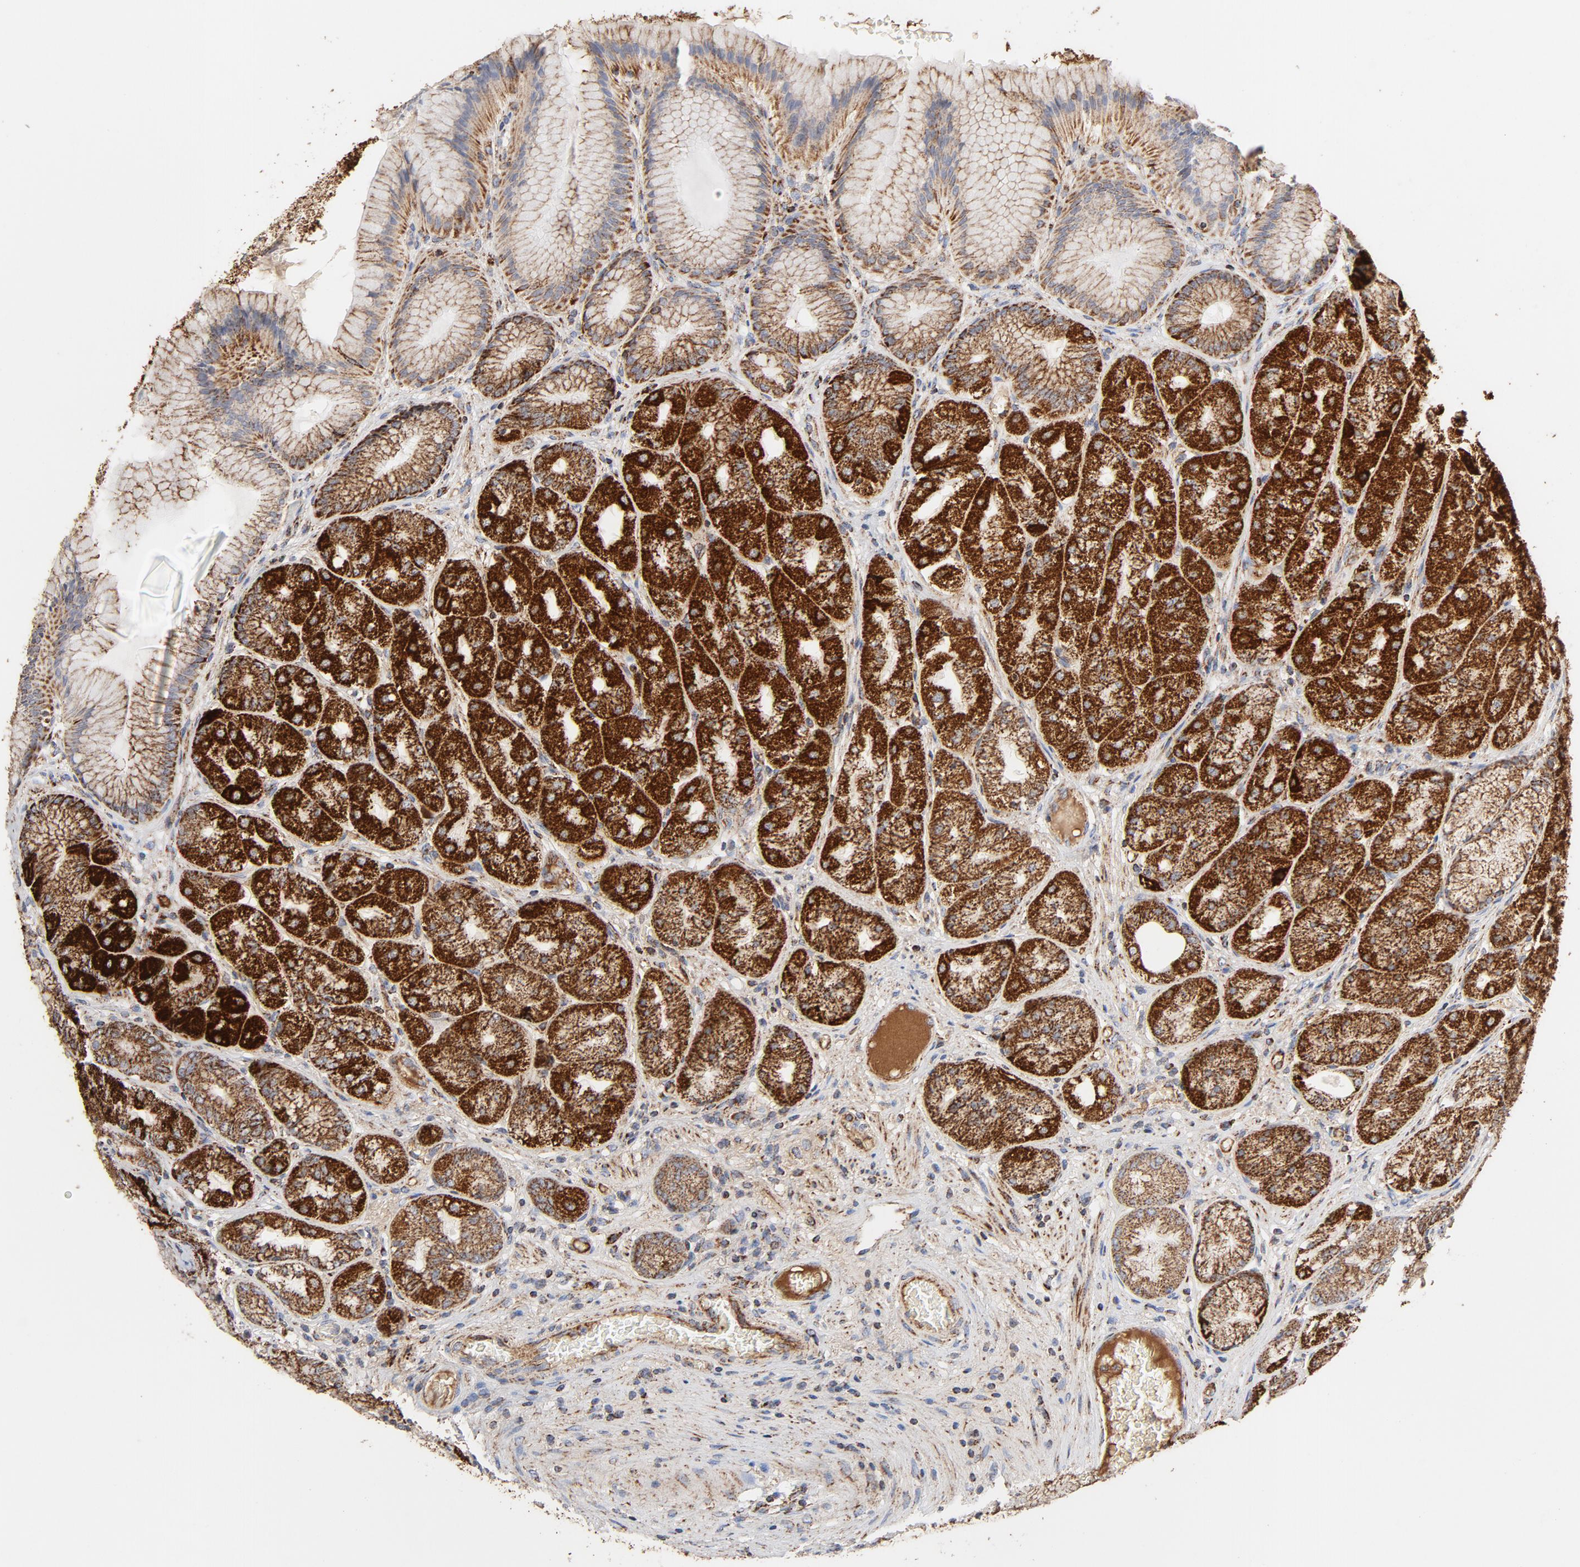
{"staining": {"intensity": "strong", "quantity": ">75%", "location": "cytoplasmic/membranous"}, "tissue": "stomach", "cell_type": "Glandular cells", "image_type": "normal", "snomed": [{"axis": "morphology", "description": "Normal tissue, NOS"}, {"axis": "morphology", "description": "Adenocarcinoma, NOS"}, {"axis": "topography", "description": "Stomach"}, {"axis": "topography", "description": "Stomach, lower"}], "caption": "The immunohistochemical stain labels strong cytoplasmic/membranous positivity in glandular cells of normal stomach. The protein is stained brown, and the nuclei are stained in blue (DAB (3,3'-diaminobenzidine) IHC with brightfield microscopy, high magnification).", "gene": "PCNX4", "patient": {"sex": "female", "age": 65}}